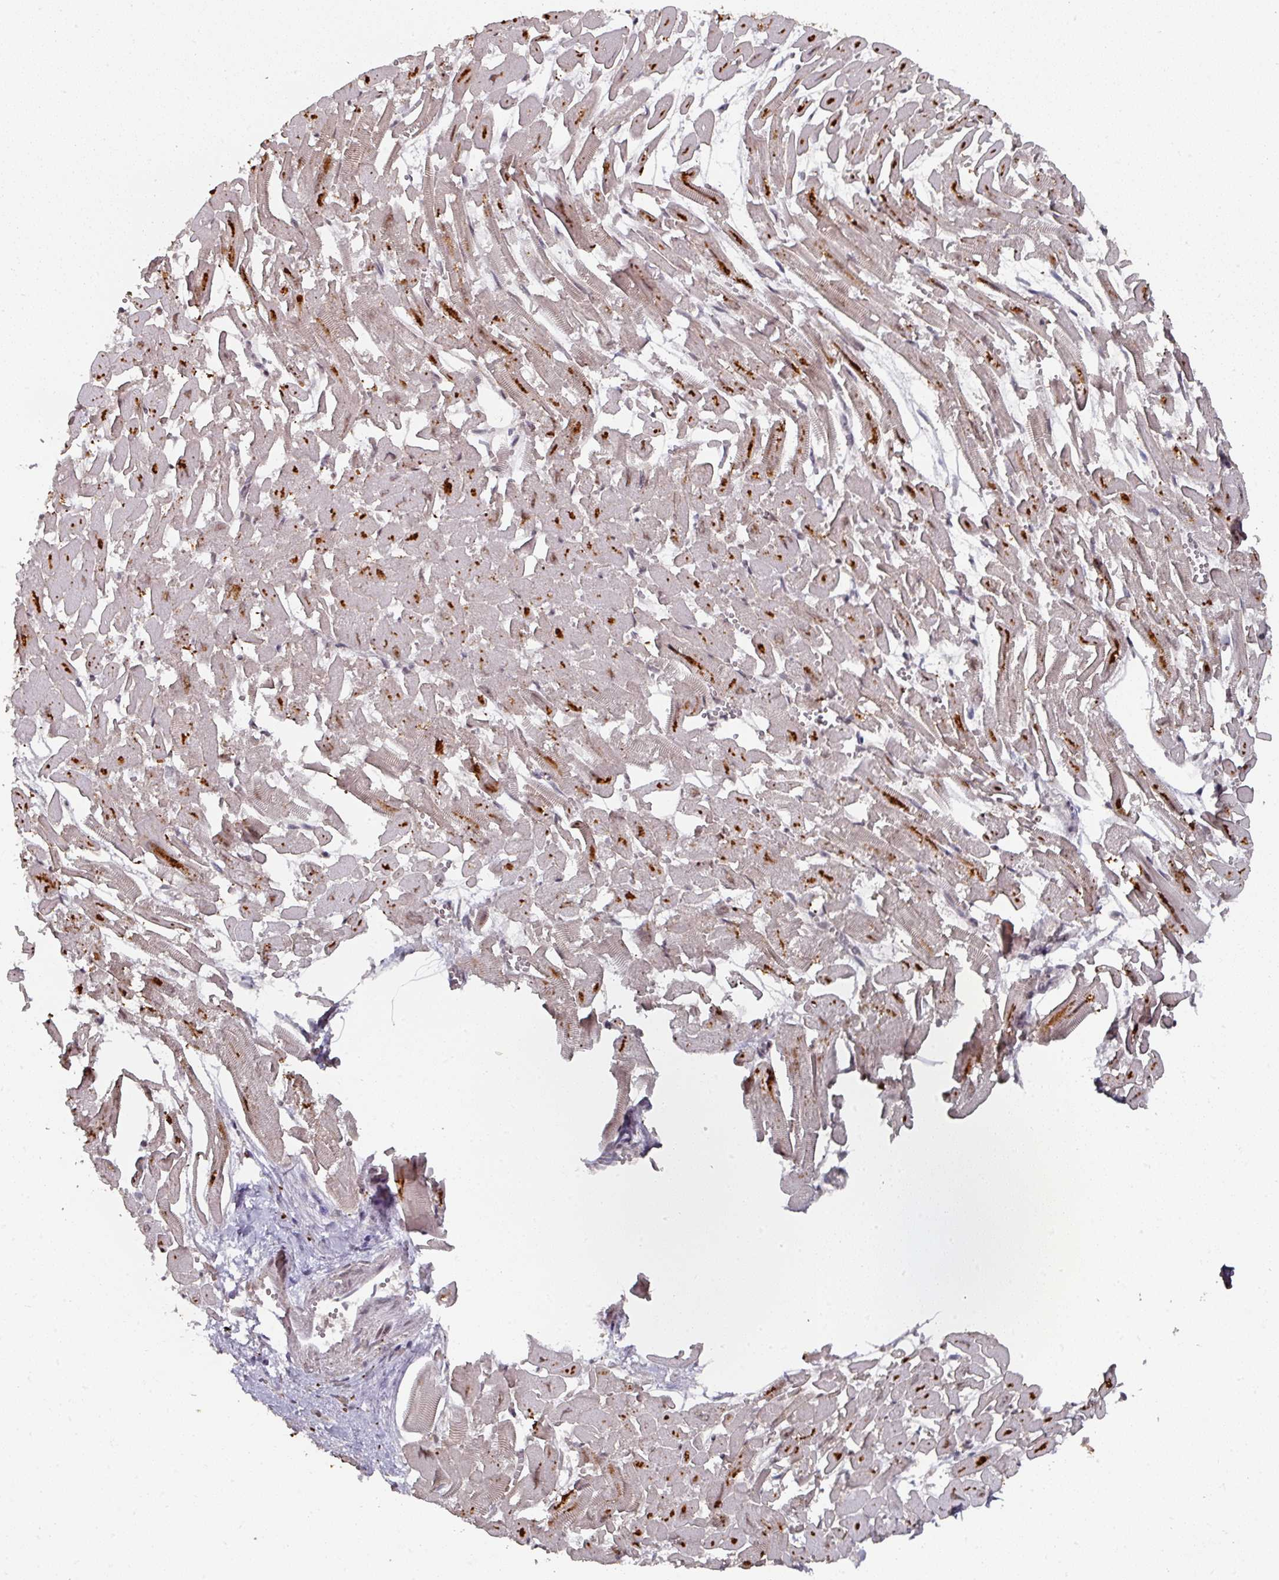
{"staining": {"intensity": "strong", "quantity": "25%-75%", "location": "nuclear"}, "tissue": "heart muscle", "cell_type": "Cardiomyocytes", "image_type": "normal", "snomed": [{"axis": "morphology", "description": "Normal tissue, NOS"}, {"axis": "topography", "description": "Heart"}], "caption": "A brown stain highlights strong nuclear positivity of a protein in cardiomyocytes of normal heart muscle.", "gene": "ENSG00000289690", "patient": {"sex": "male", "age": 54}}